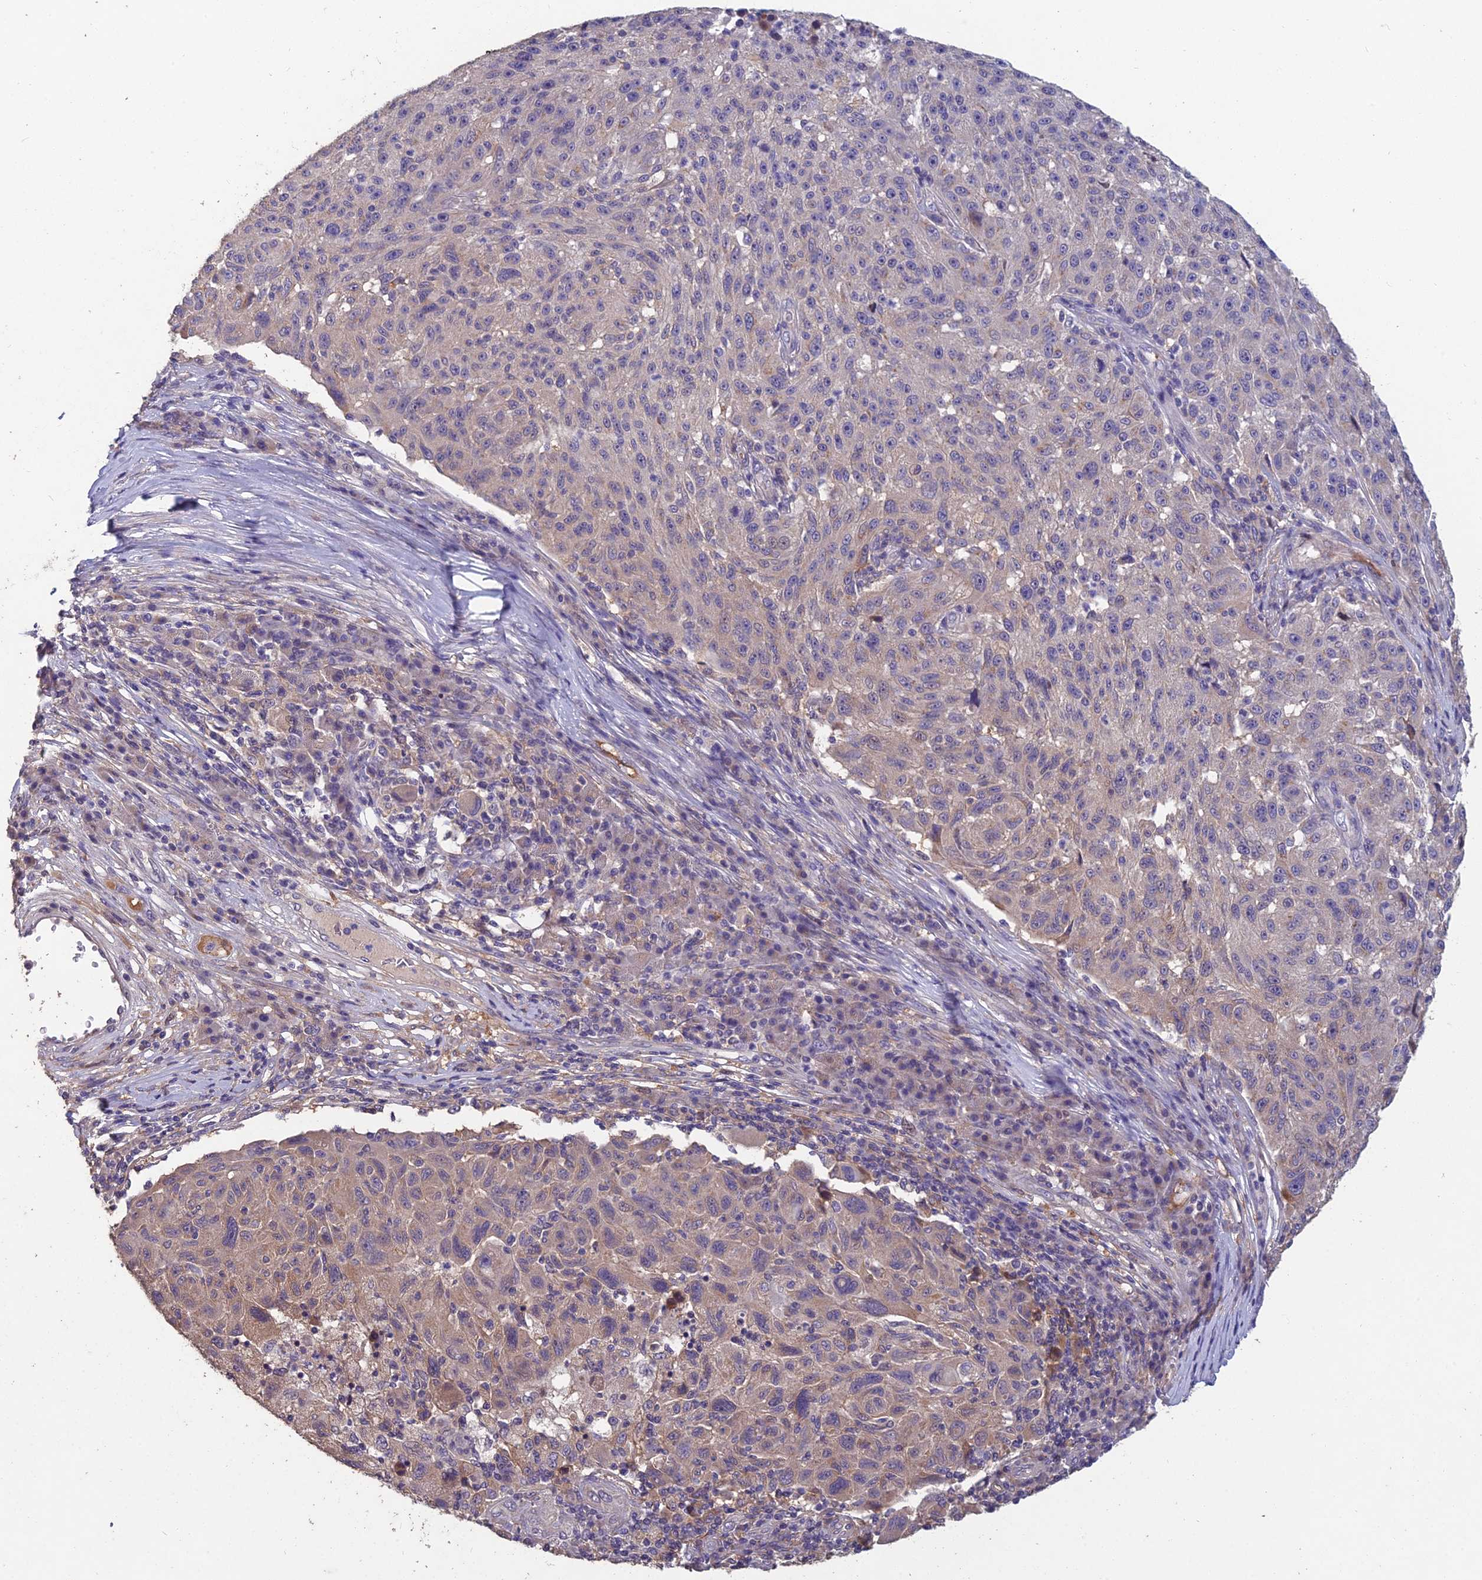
{"staining": {"intensity": "negative", "quantity": "none", "location": "none"}, "tissue": "melanoma", "cell_type": "Tumor cells", "image_type": "cancer", "snomed": [{"axis": "morphology", "description": "Malignant melanoma, NOS"}, {"axis": "topography", "description": "Skin"}], "caption": "Tumor cells are negative for brown protein staining in melanoma.", "gene": "CEACAM16", "patient": {"sex": "male", "age": 53}}